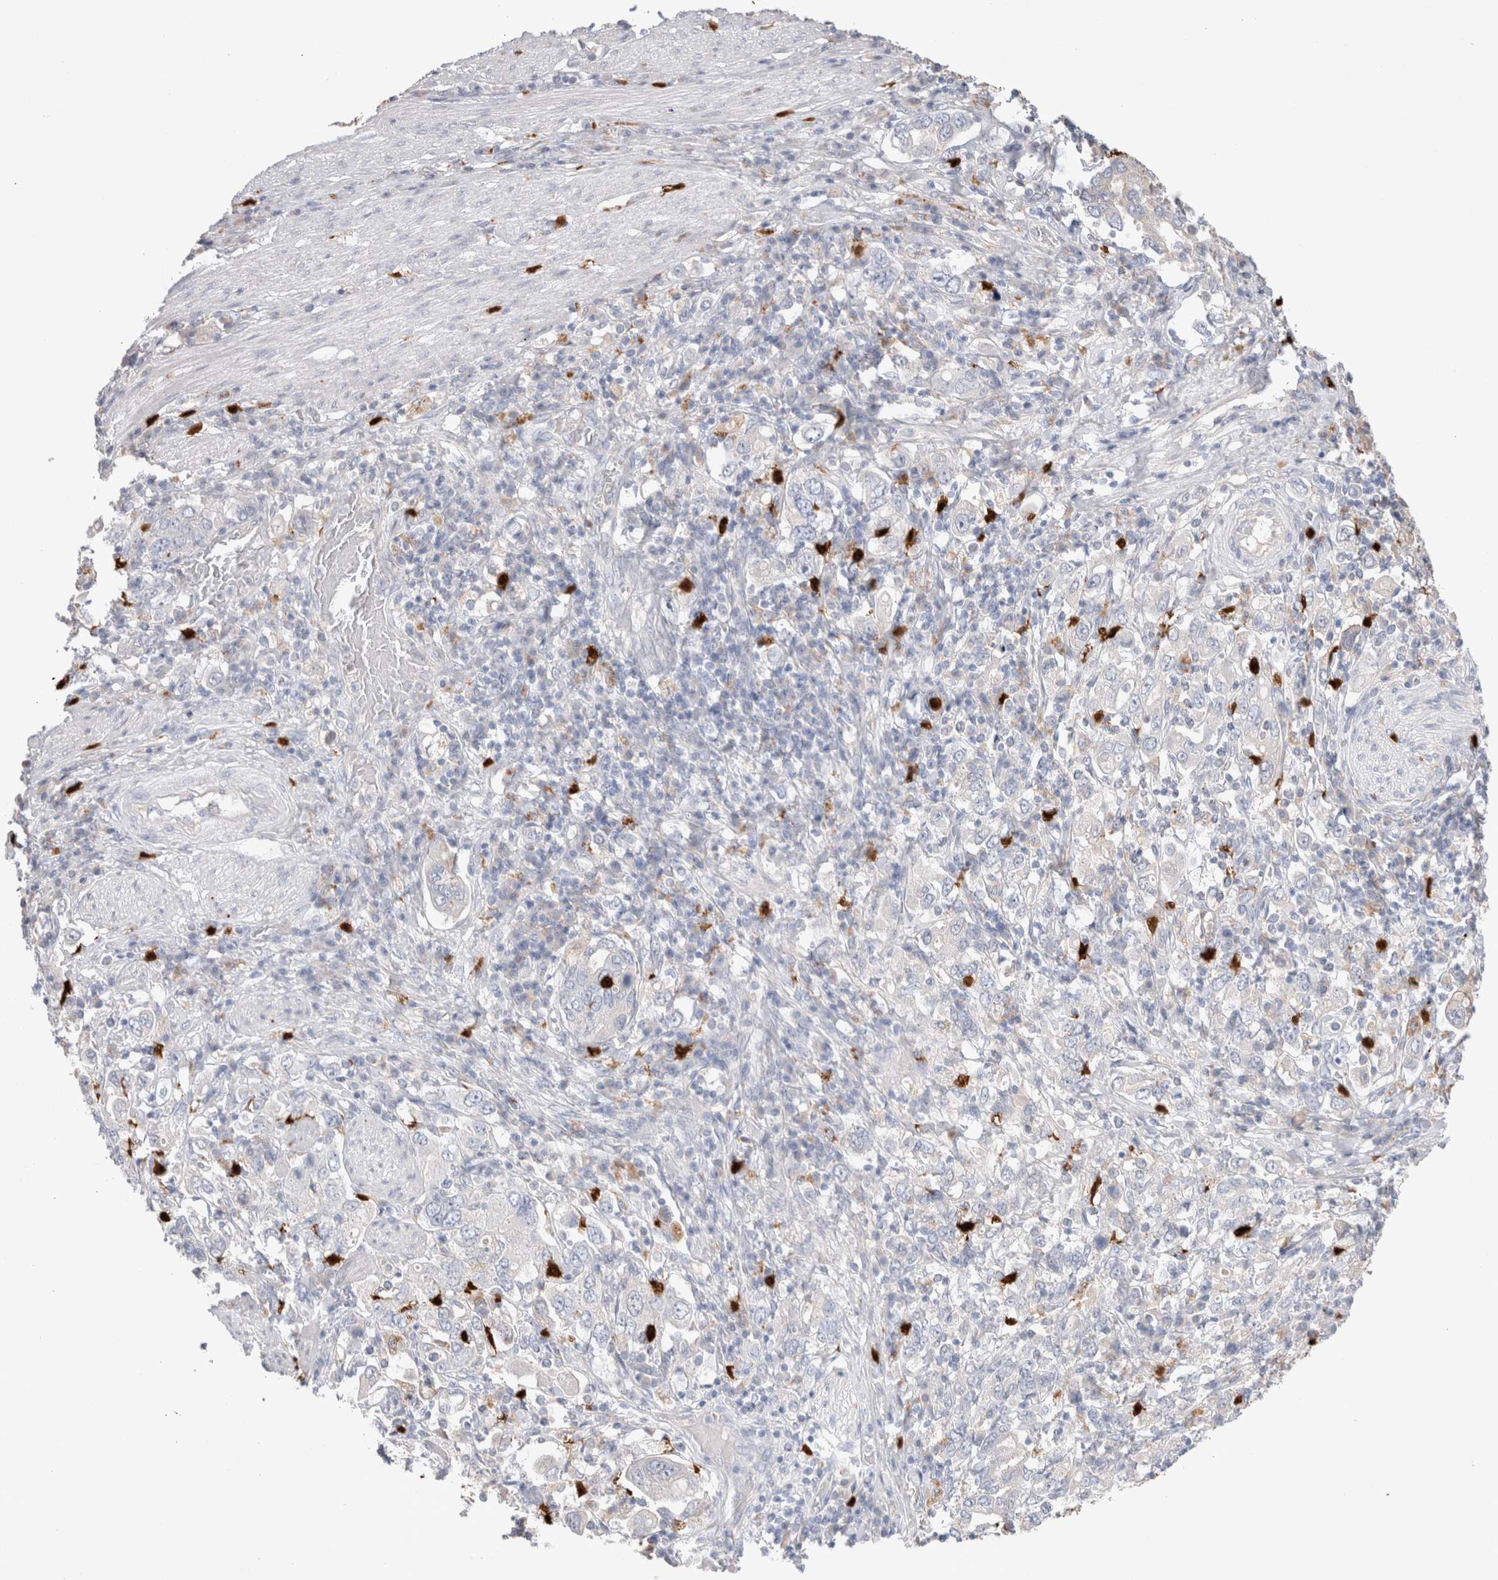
{"staining": {"intensity": "negative", "quantity": "none", "location": "none"}, "tissue": "stomach cancer", "cell_type": "Tumor cells", "image_type": "cancer", "snomed": [{"axis": "morphology", "description": "Adenocarcinoma, NOS"}, {"axis": "topography", "description": "Stomach, upper"}], "caption": "Immunohistochemistry image of stomach adenocarcinoma stained for a protein (brown), which exhibits no expression in tumor cells.", "gene": "HPGDS", "patient": {"sex": "male", "age": 62}}